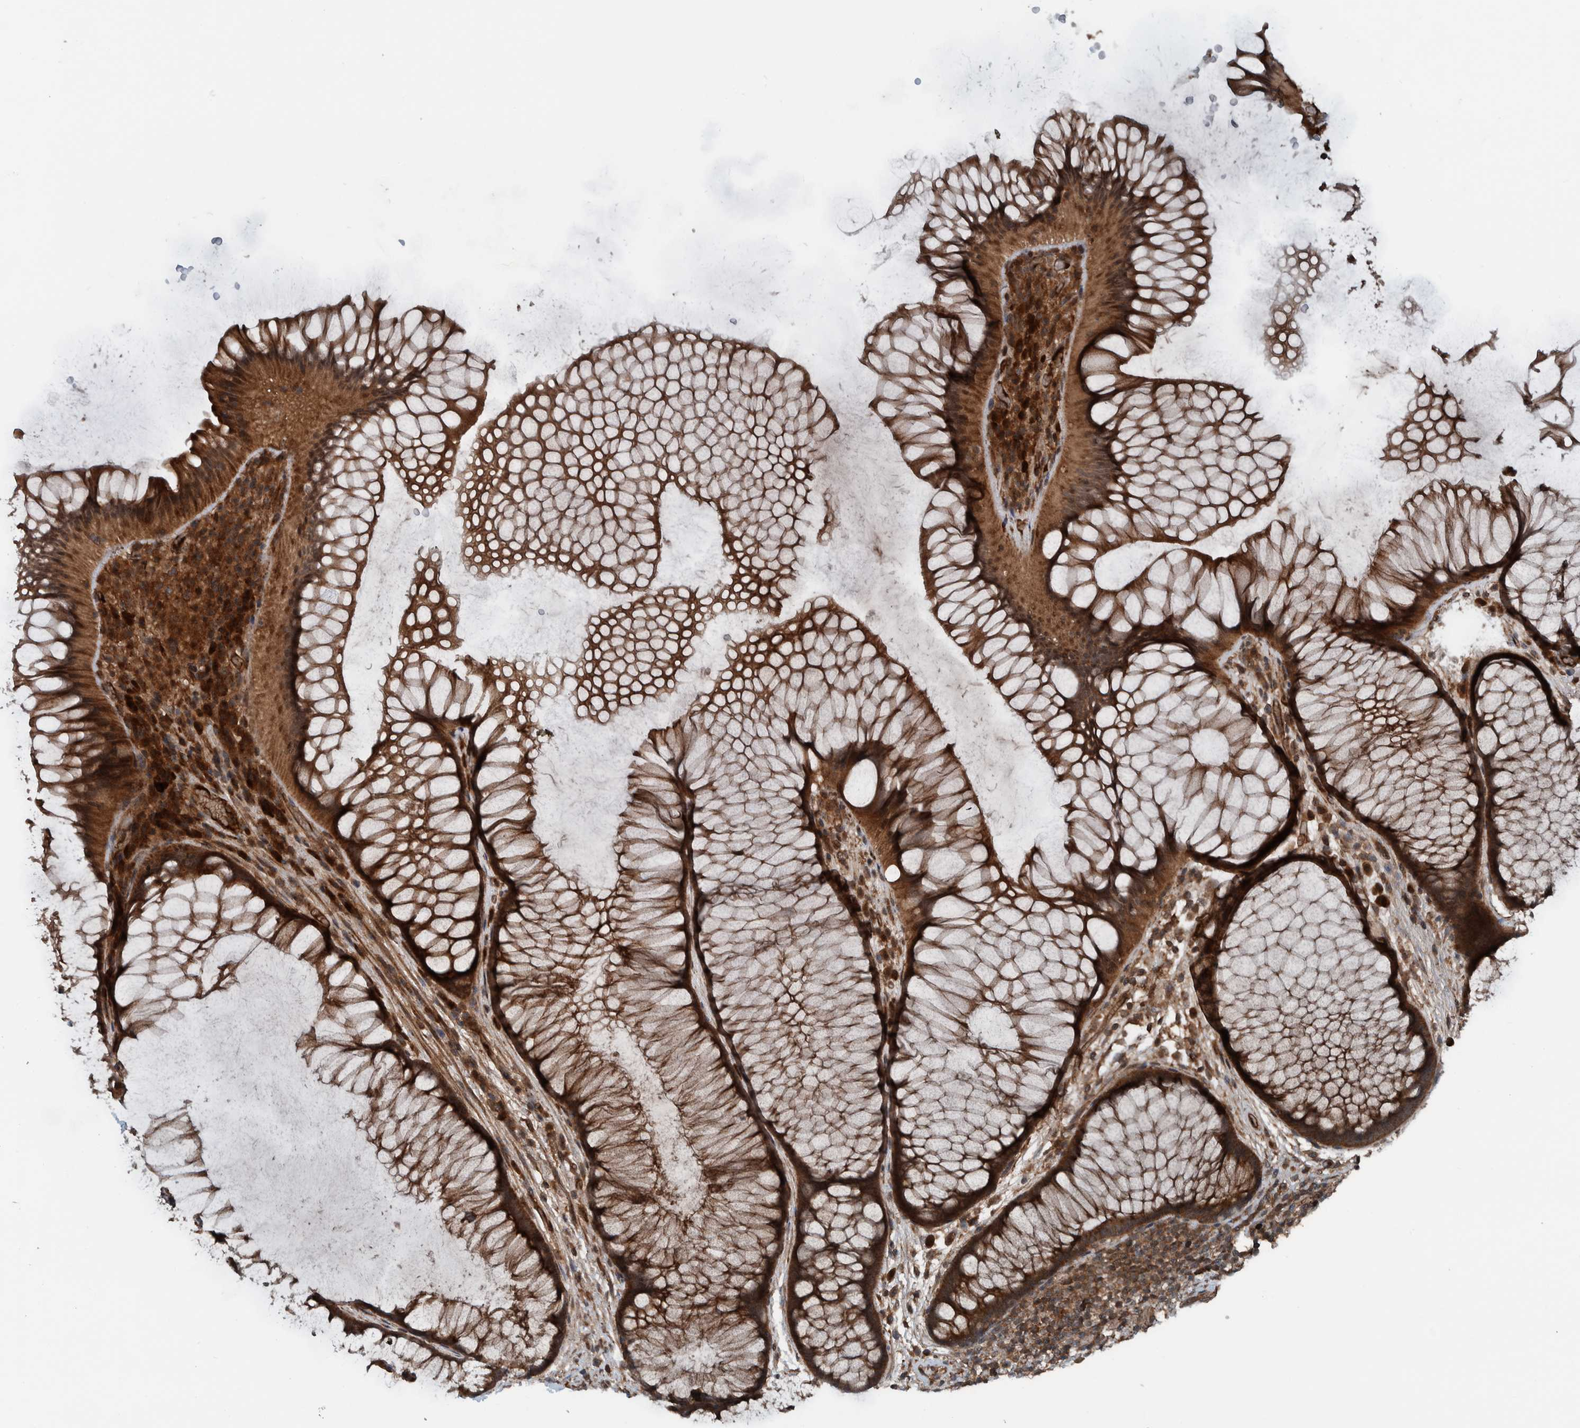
{"staining": {"intensity": "strong", "quantity": ">75%", "location": "cytoplasmic/membranous"}, "tissue": "rectum", "cell_type": "Glandular cells", "image_type": "normal", "snomed": [{"axis": "morphology", "description": "Normal tissue, NOS"}, {"axis": "topography", "description": "Rectum"}], "caption": "Rectum stained with DAB (3,3'-diaminobenzidine) immunohistochemistry displays high levels of strong cytoplasmic/membranous staining in approximately >75% of glandular cells. Immunohistochemistry (ihc) stains the protein in brown and the nuclei are stained blue.", "gene": "CUEDC1", "patient": {"sex": "male", "age": 51}}